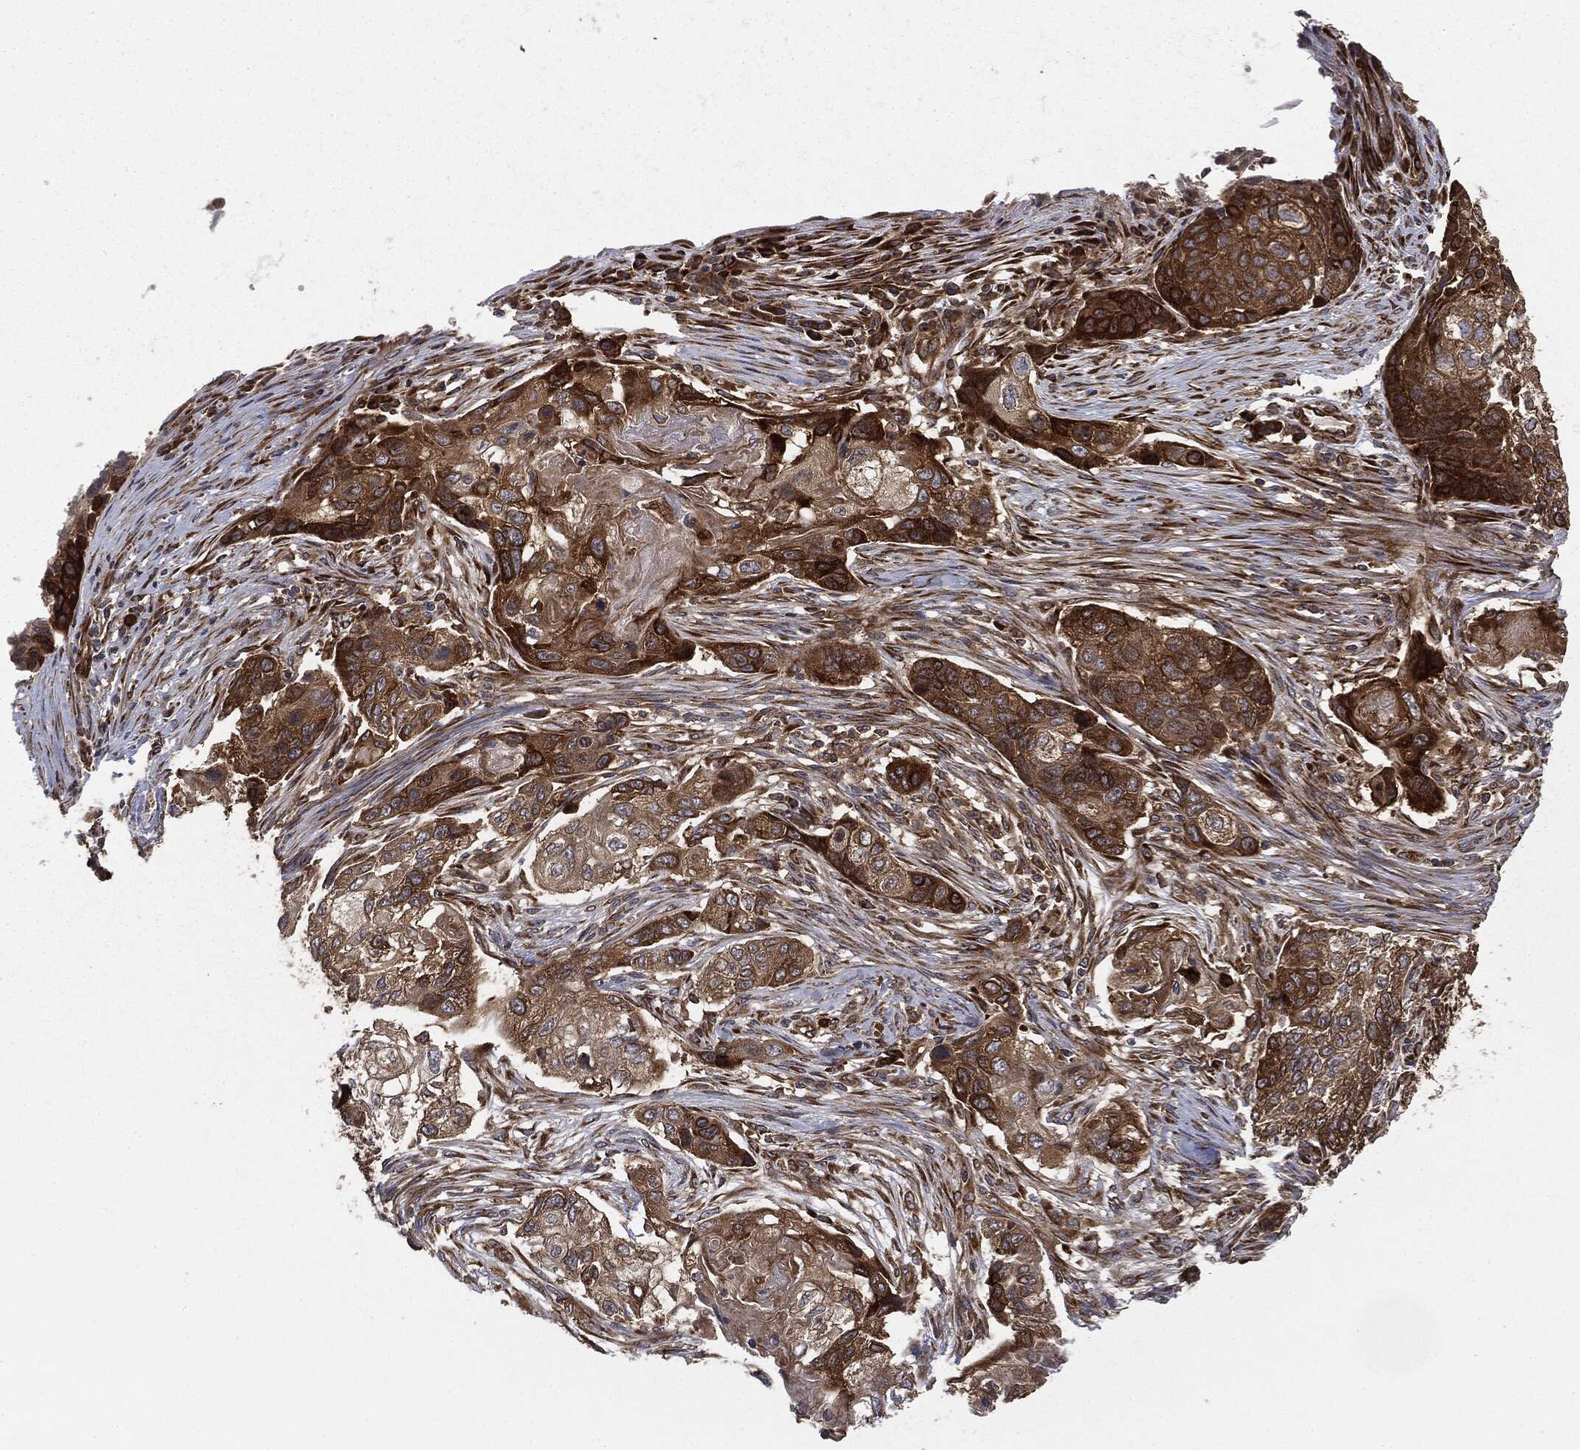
{"staining": {"intensity": "strong", "quantity": "25%-75%", "location": "cytoplasmic/membranous"}, "tissue": "lung cancer", "cell_type": "Tumor cells", "image_type": "cancer", "snomed": [{"axis": "morphology", "description": "Normal tissue, NOS"}, {"axis": "morphology", "description": "Squamous cell carcinoma, NOS"}, {"axis": "topography", "description": "Bronchus"}, {"axis": "topography", "description": "Lung"}], "caption": "Tumor cells show high levels of strong cytoplasmic/membranous positivity in approximately 25%-75% of cells in human lung cancer (squamous cell carcinoma).", "gene": "EIF2AK2", "patient": {"sex": "male", "age": 69}}